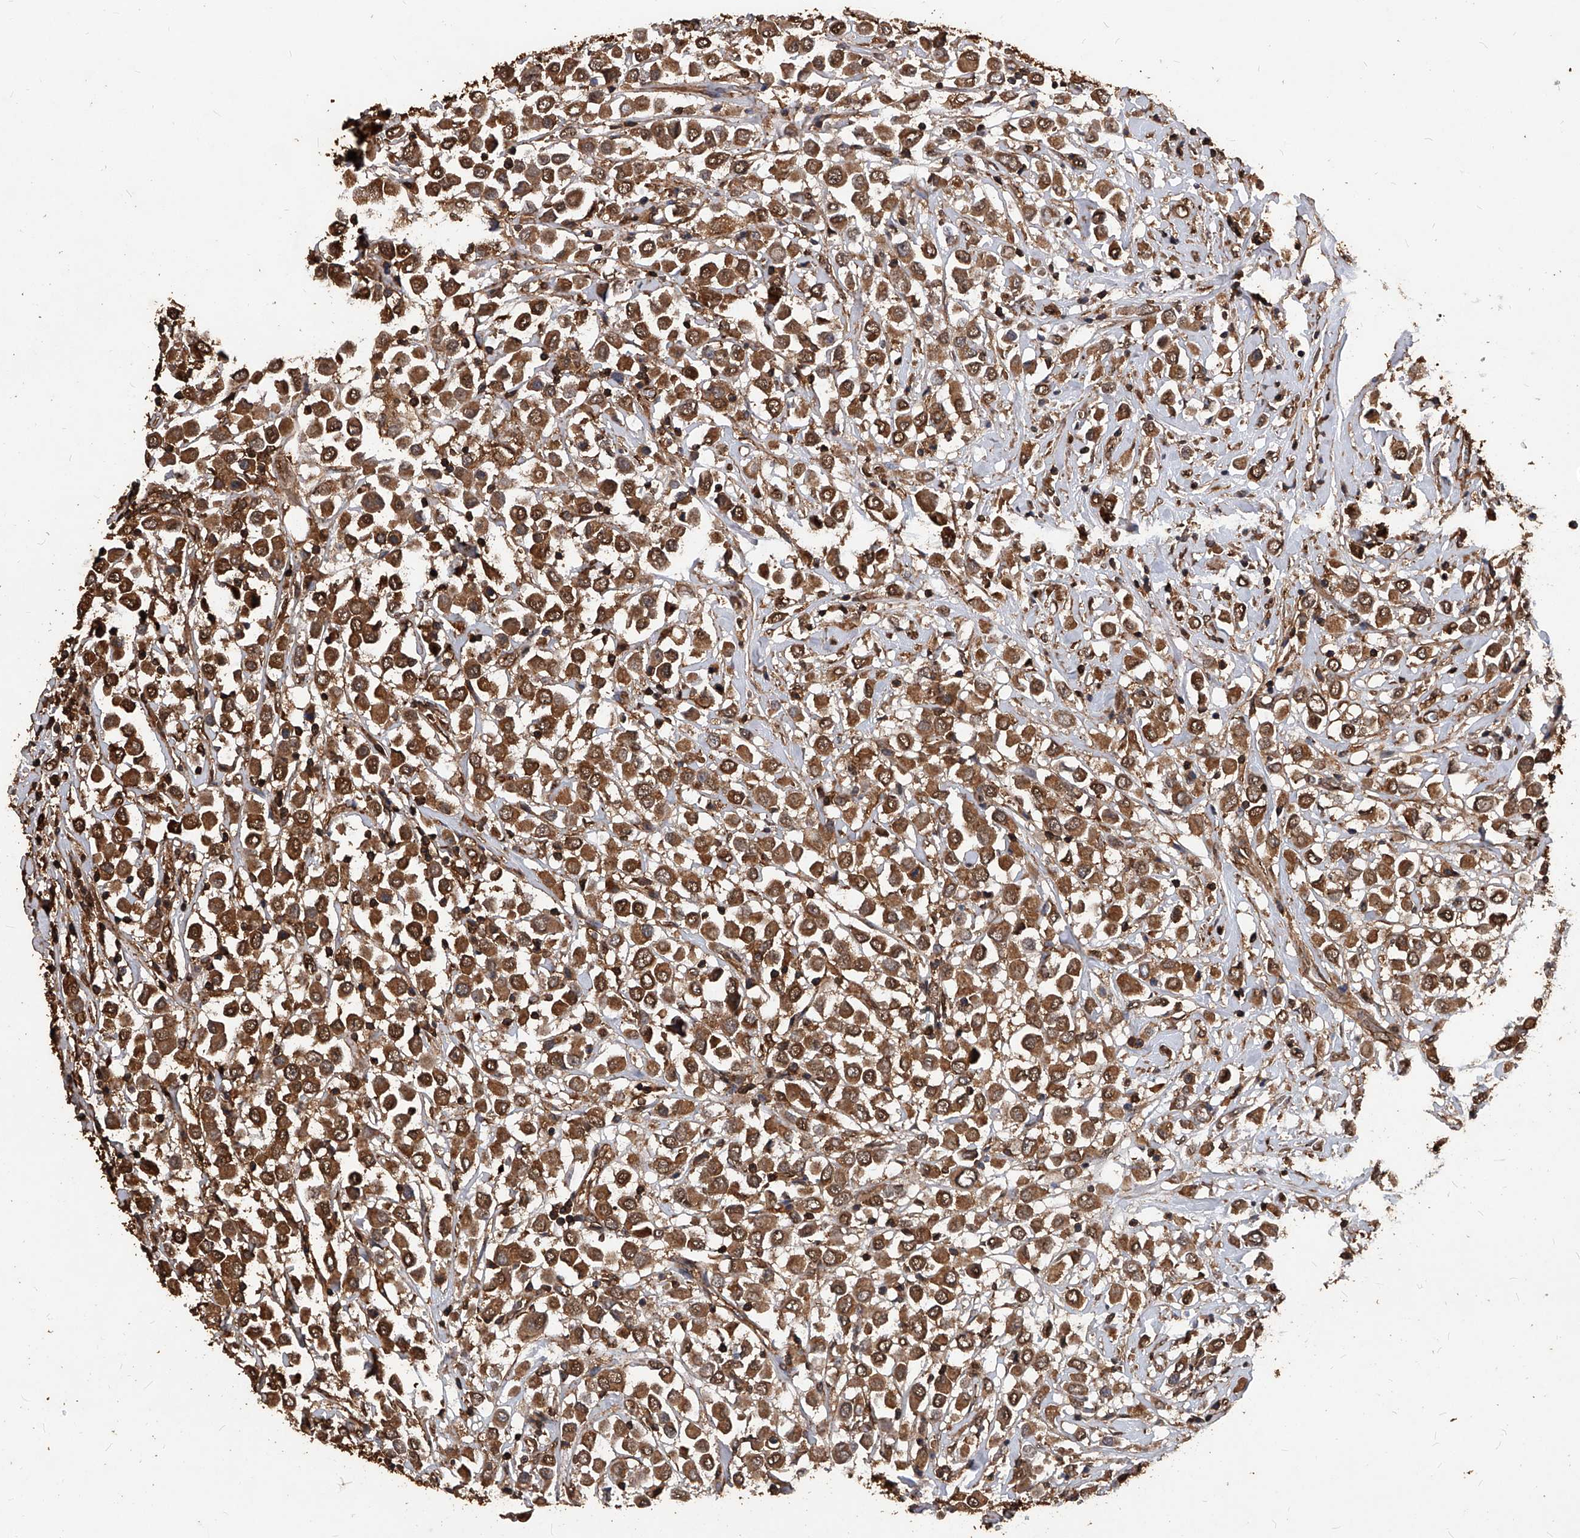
{"staining": {"intensity": "strong", "quantity": ">75%", "location": "cytoplasmic/membranous"}, "tissue": "breast cancer", "cell_type": "Tumor cells", "image_type": "cancer", "snomed": [{"axis": "morphology", "description": "Duct carcinoma"}, {"axis": "topography", "description": "Breast"}], "caption": "A brown stain shows strong cytoplasmic/membranous positivity of a protein in human breast cancer (intraductal carcinoma) tumor cells.", "gene": "UCP2", "patient": {"sex": "female", "age": 61}}